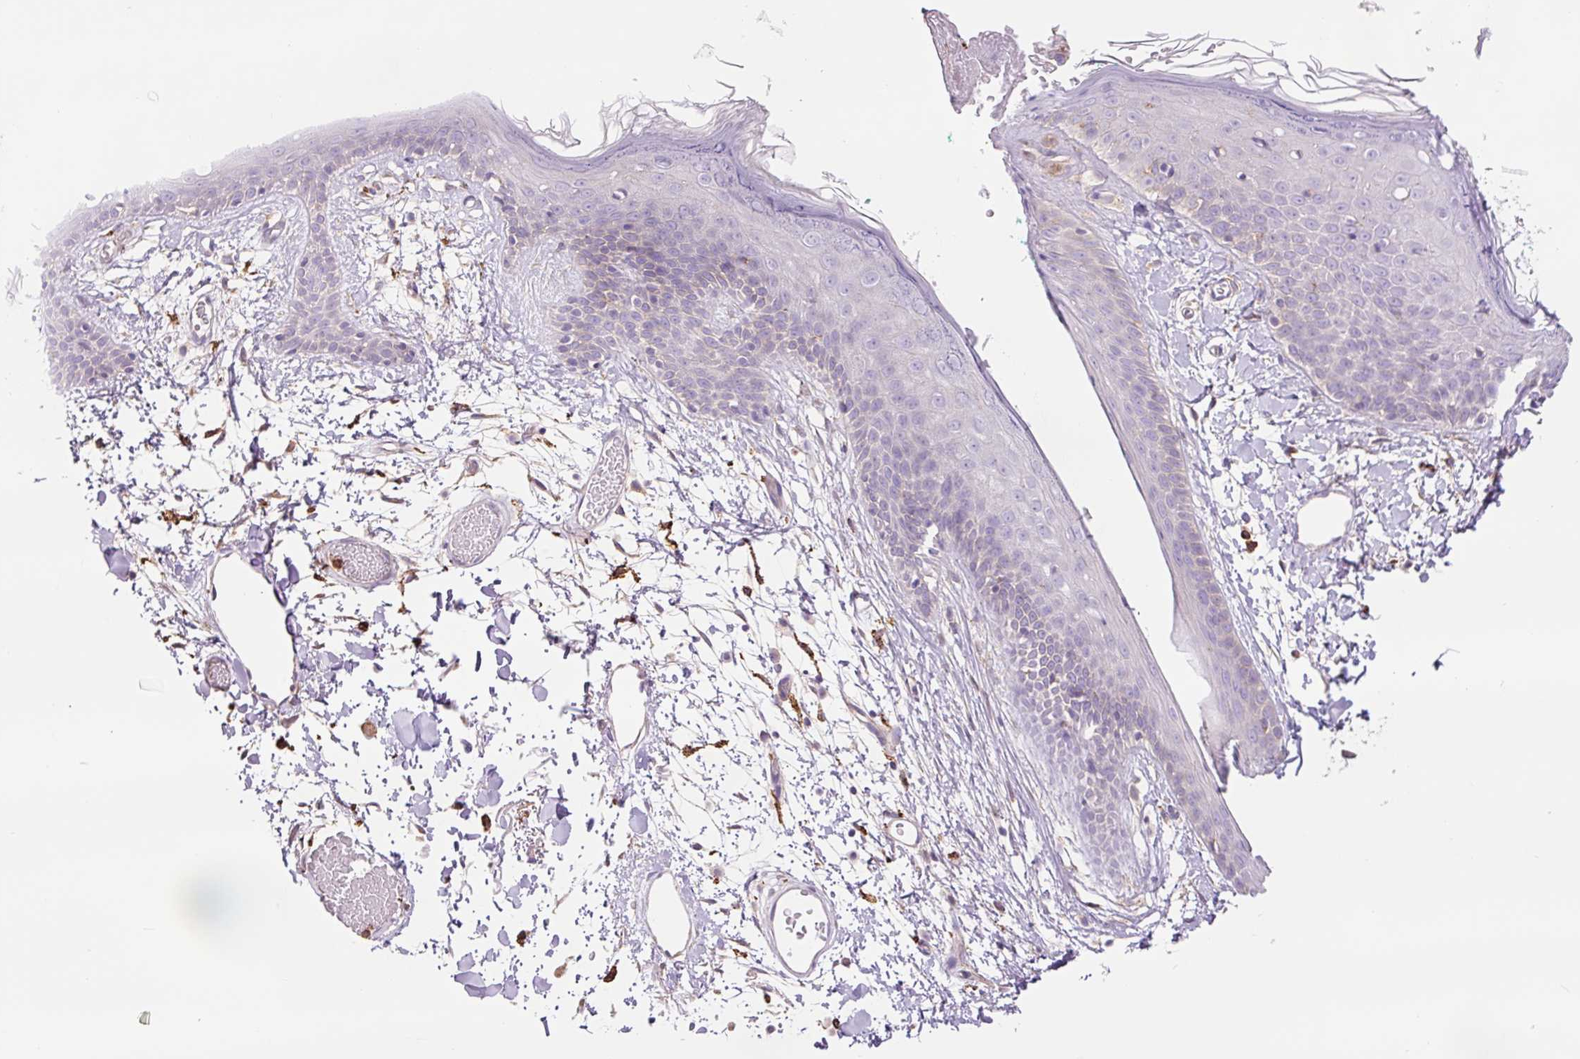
{"staining": {"intensity": "strong", "quantity": "25%-75%", "location": "cytoplasmic/membranous"}, "tissue": "skin", "cell_type": "Fibroblasts", "image_type": "normal", "snomed": [{"axis": "morphology", "description": "Normal tissue, NOS"}, {"axis": "topography", "description": "Skin"}], "caption": "The photomicrograph reveals staining of benign skin, revealing strong cytoplasmic/membranous protein expression (brown color) within fibroblasts. Using DAB (3,3'-diaminobenzidine) (brown) and hematoxylin (blue) stains, captured at high magnification using brightfield microscopy.", "gene": "SH2D6", "patient": {"sex": "male", "age": 79}}